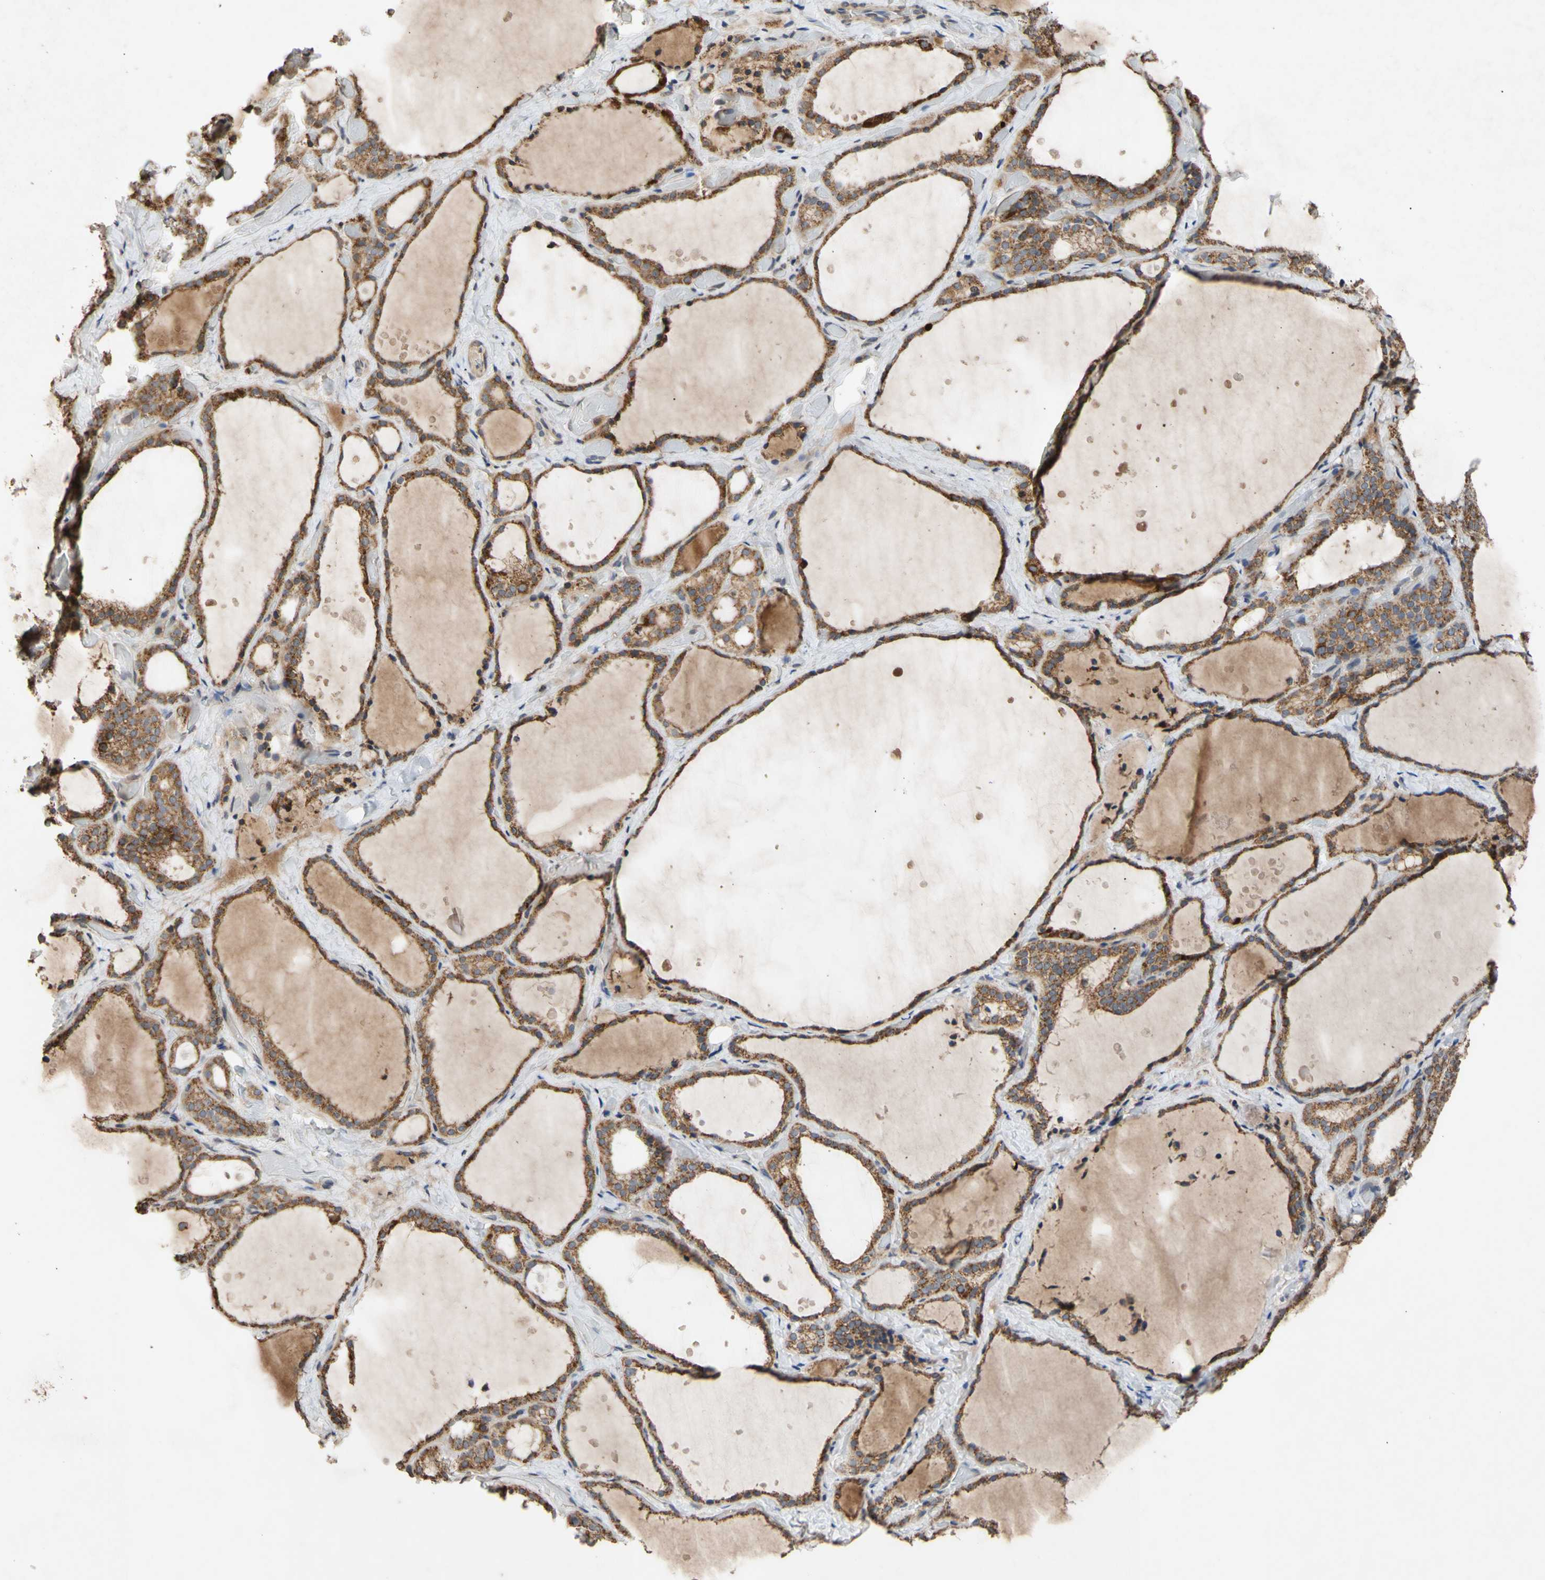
{"staining": {"intensity": "strong", "quantity": ">75%", "location": "cytoplasmic/membranous"}, "tissue": "thyroid gland", "cell_type": "Glandular cells", "image_type": "normal", "snomed": [{"axis": "morphology", "description": "Normal tissue, NOS"}, {"axis": "topography", "description": "Thyroid gland"}], "caption": "Protein expression analysis of unremarkable thyroid gland reveals strong cytoplasmic/membranous positivity in about >75% of glandular cells. Nuclei are stained in blue.", "gene": "NECTIN3", "patient": {"sex": "female", "age": 44}}